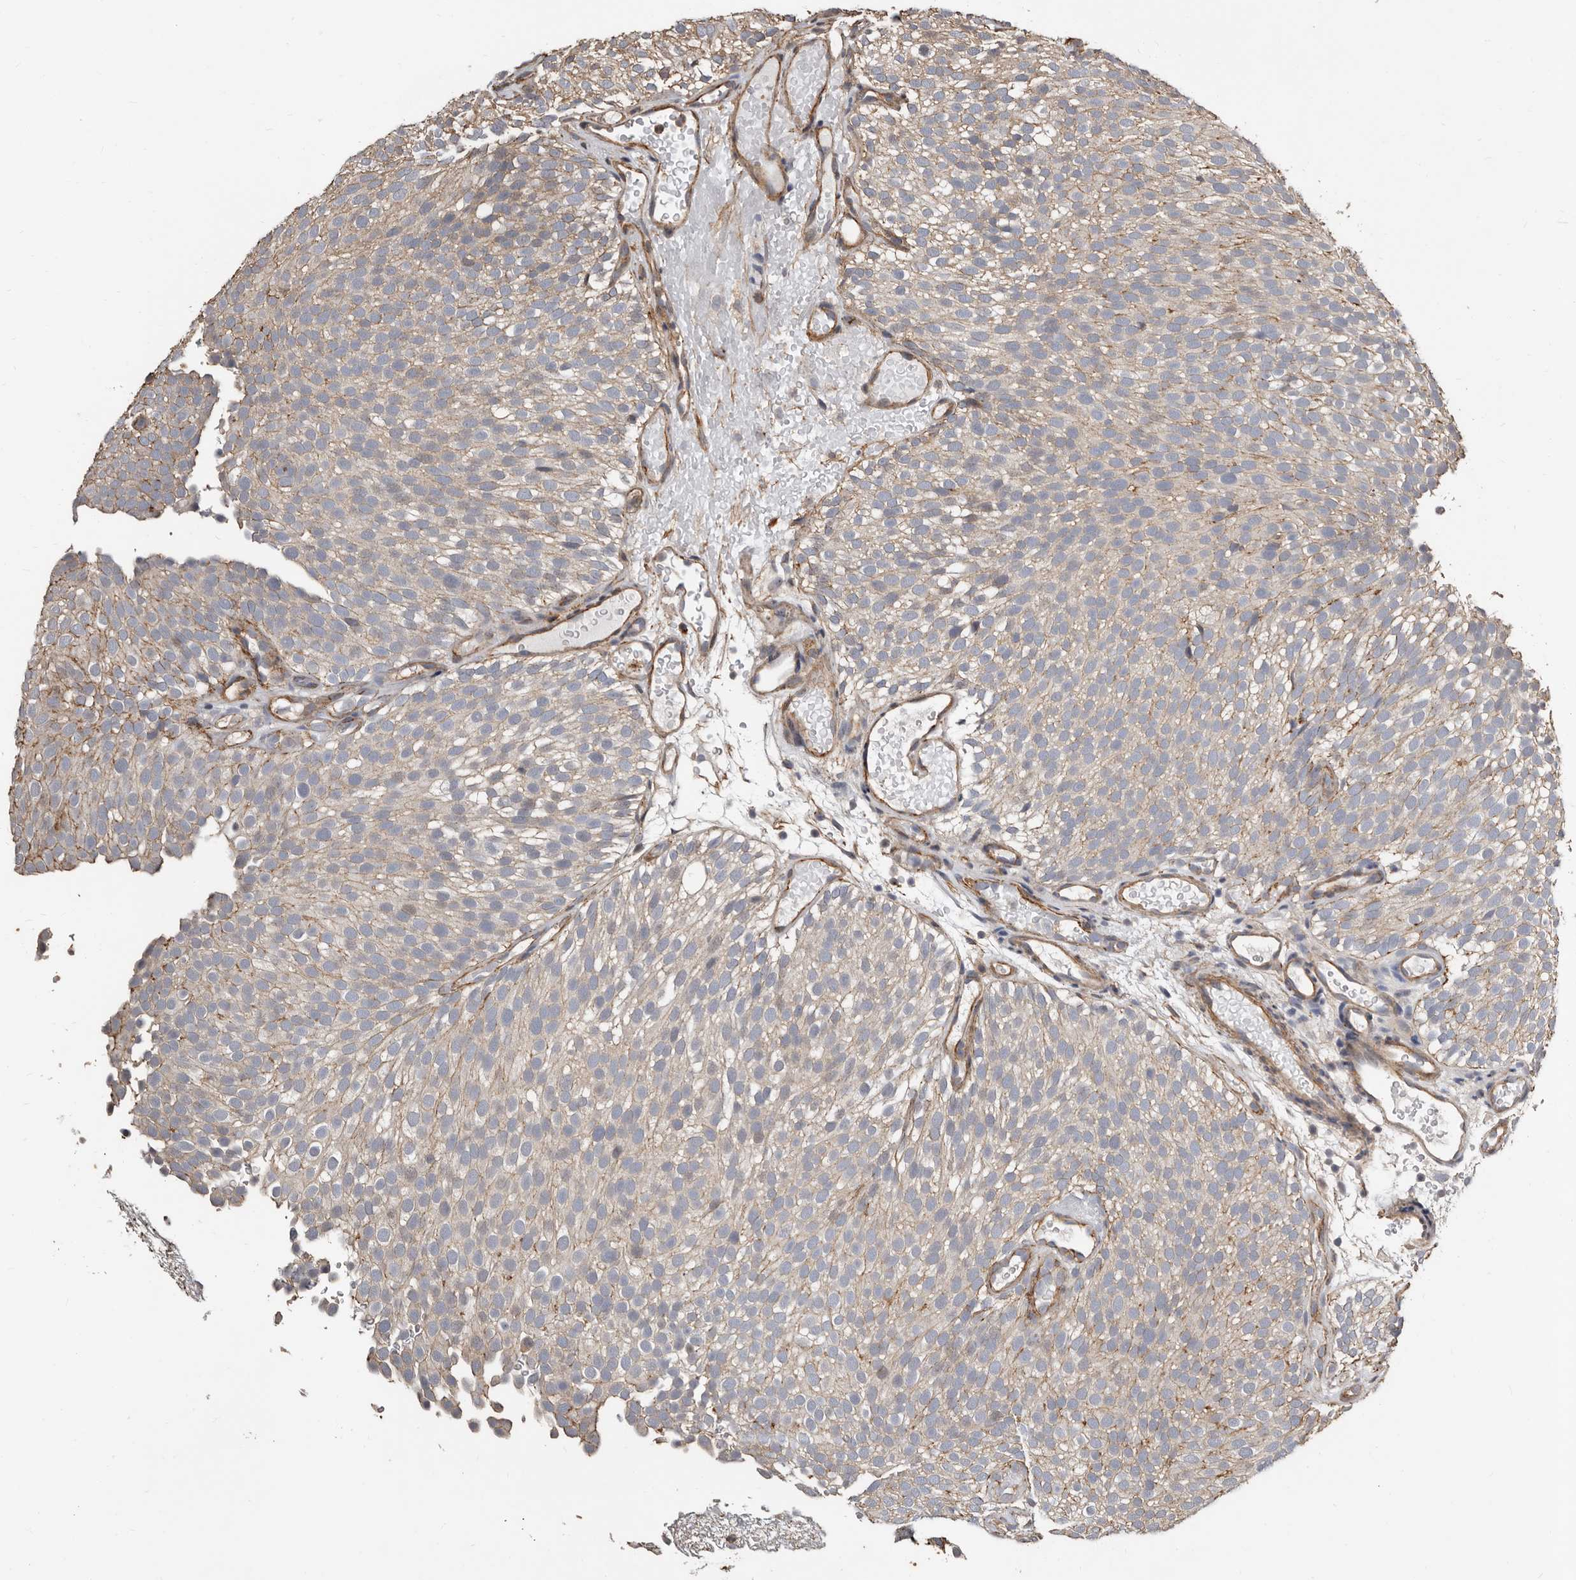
{"staining": {"intensity": "weak", "quantity": ">75%", "location": "cytoplasmic/membranous"}, "tissue": "urothelial cancer", "cell_type": "Tumor cells", "image_type": "cancer", "snomed": [{"axis": "morphology", "description": "Urothelial carcinoma, Low grade"}, {"axis": "topography", "description": "Urinary bladder"}], "caption": "Immunohistochemistry of human urothelial cancer shows low levels of weak cytoplasmic/membranous positivity in about >75% of tumor cells.", "gene": "GSK3A", "patient": {"sex": "male", "age": 78}}